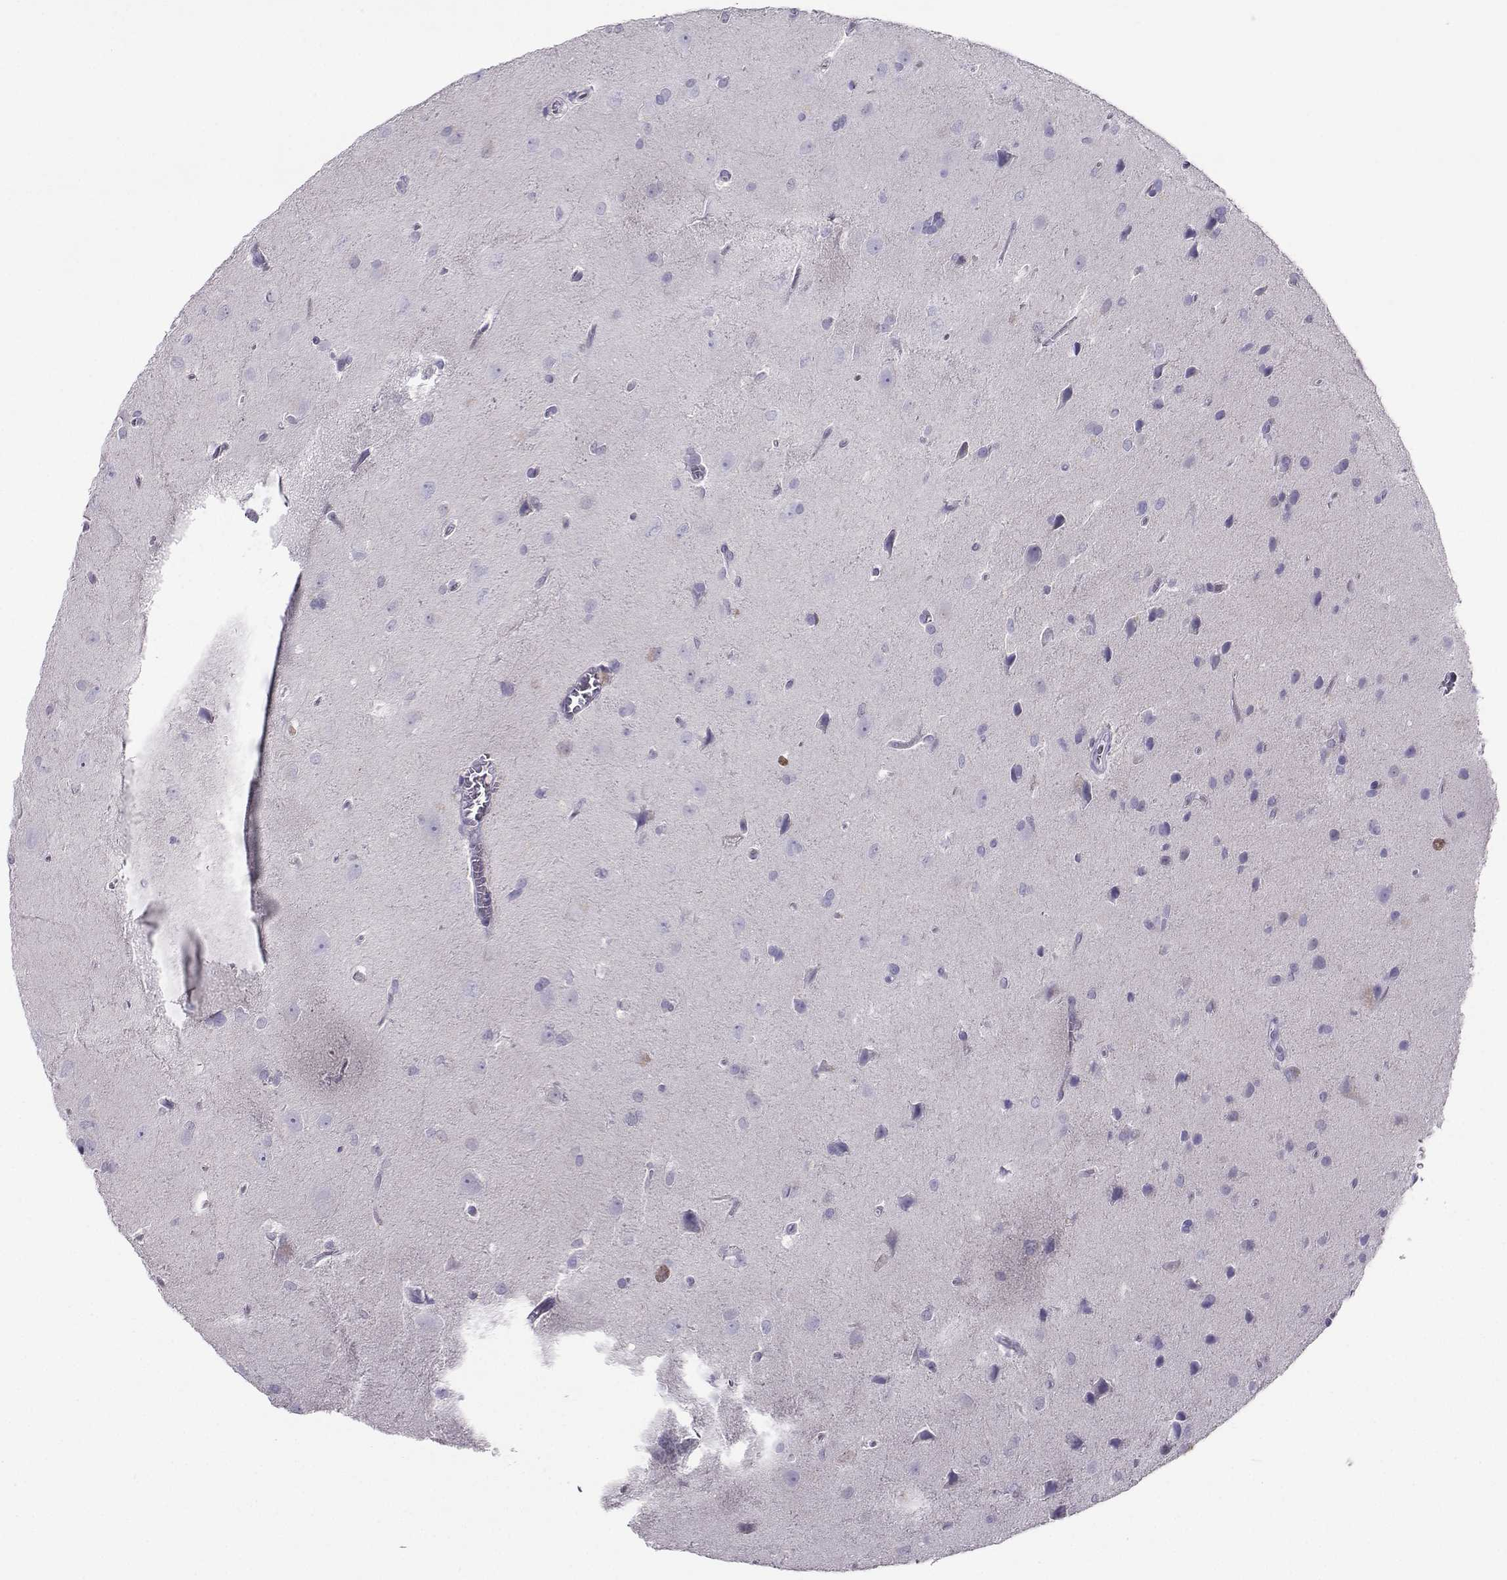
{"staining": {"intensity": "negative", "quantity": "none", "location": "none"}, "tissue": "glioma", "cell_type": "Tumor cells", "image_type": "cancer", "snomed": [{"axis": "morphology", "description": "Glioma, malignant, Low grade"}, {"axis": "topography", "description": "Brain"}], "caption": "Histopathology image shows no protein expression in tumor cells of glioma tissue. (DAB (3,3'-diaminobenzidine) immunohistochemistry, high magnification).", "gene": "PGK1", "patient": {"sex": "male", "age": 58}}